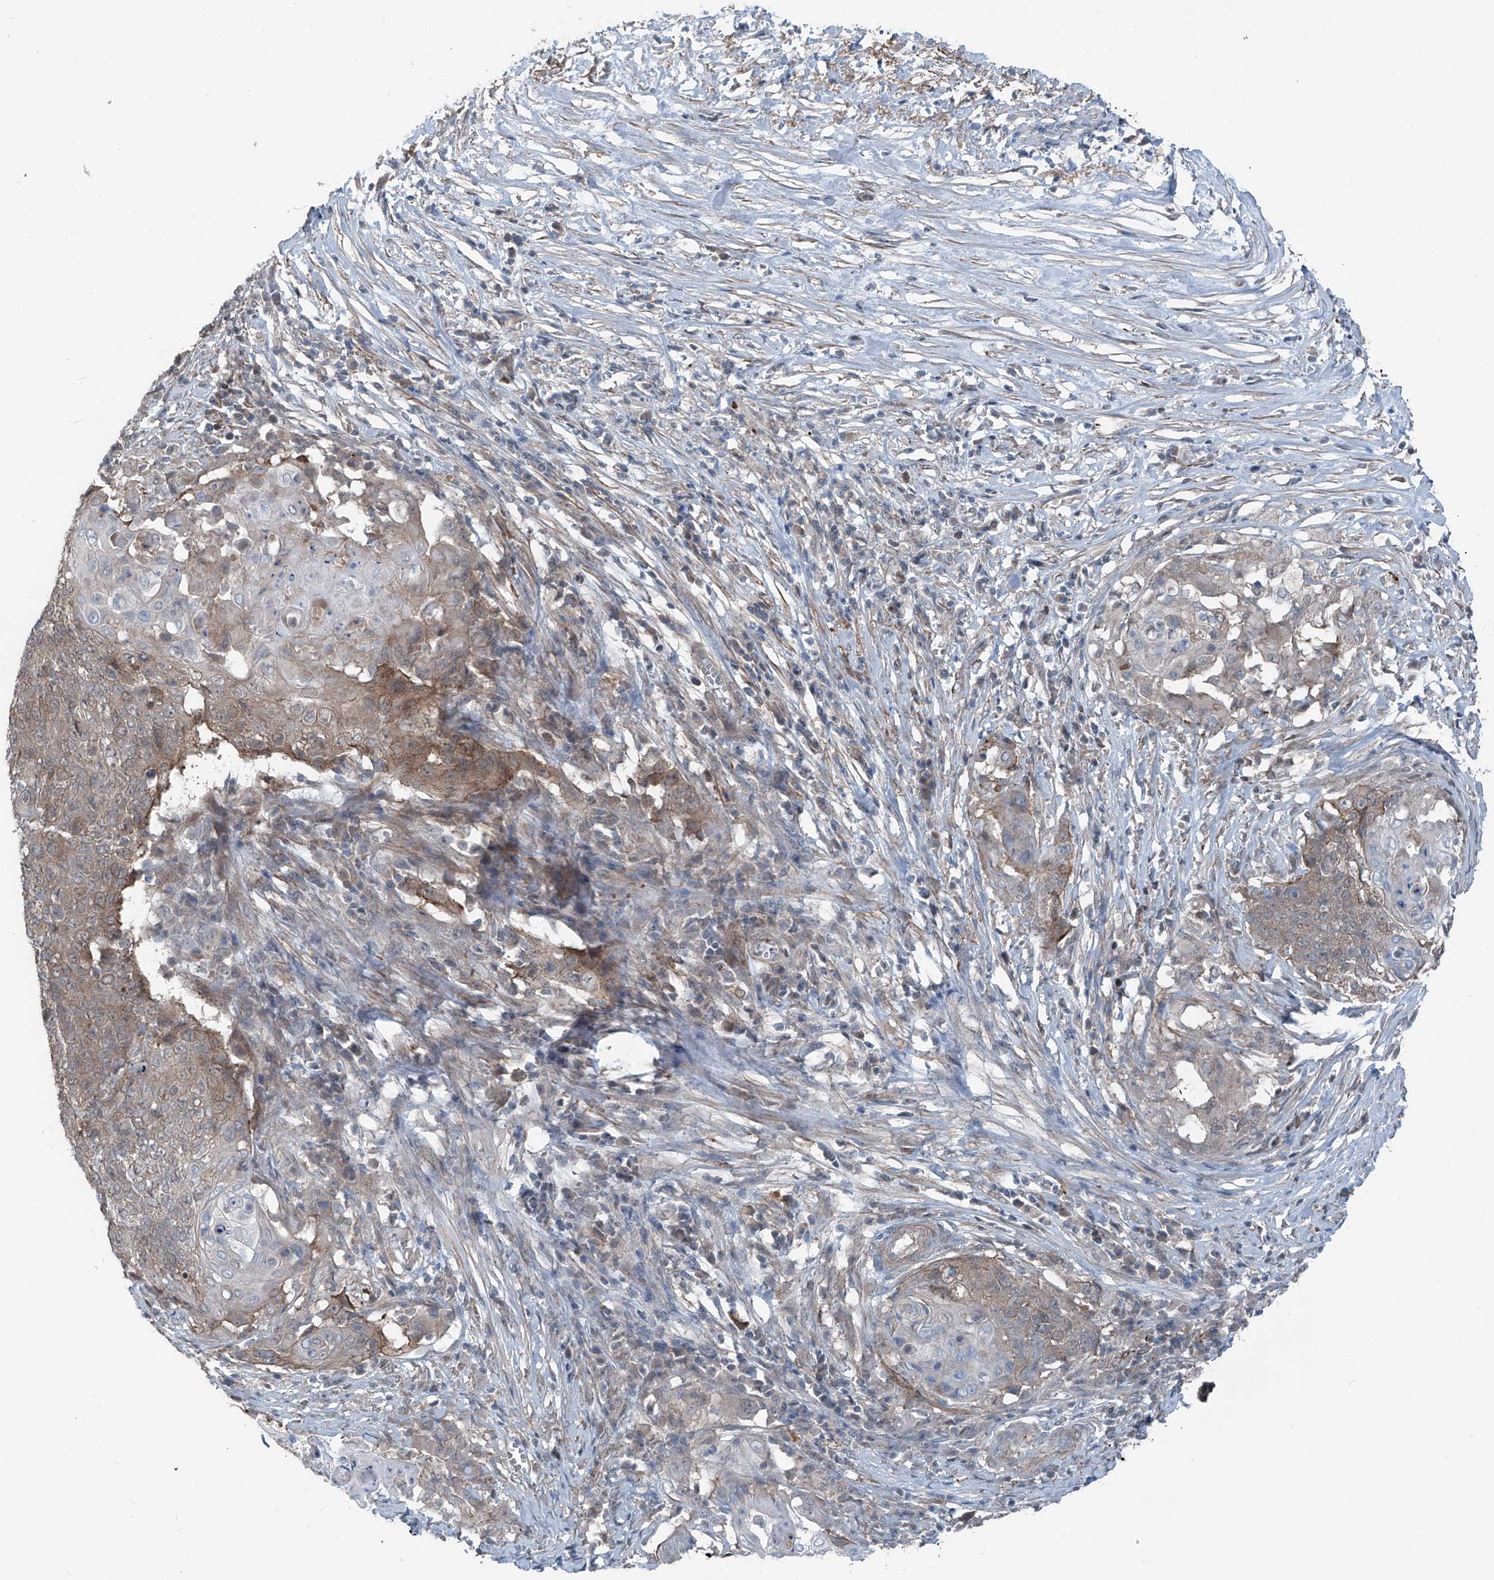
{"staining": {"intensity": "weak", "quantity": ">75%", "location": "cytoplasmic/membranous"}, "tissue": "cervical cancer", "cell_type": "Tumor cells", "image_type": "cancer", "snomed": [{"axis": "morphology", "description": "Squamous cell carcinoma, NOS"}, {"axis": "topography", "description": "Cervix"}], "caption": "There is low levels of weak cytoplasmic/membranous expression in tumor cells of cervical cancer, as demonstrated by immunohistochemical staining (brown color).", "gene": "HSPB11", "patient": {"sex": "female", "age": 39}}